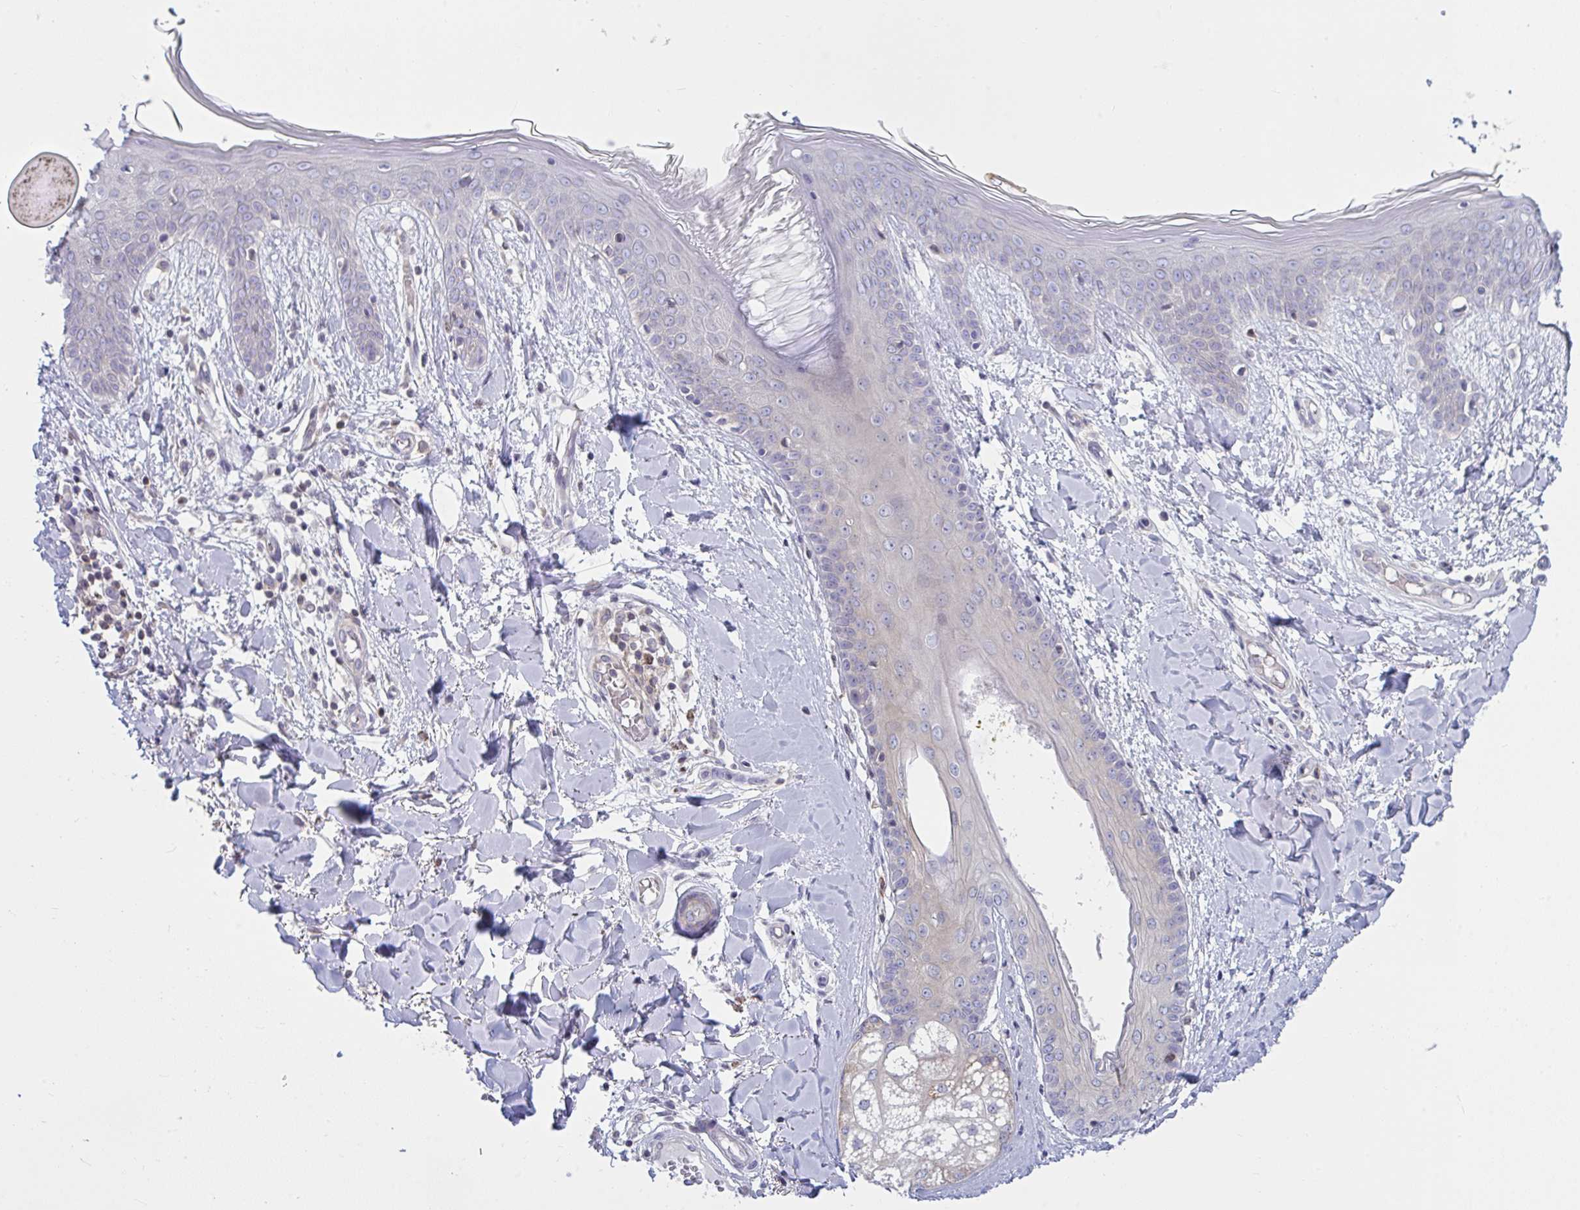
{"staining": {"intensity": "moderate", "quantity": "<25%", "location": "cytoplasmic/membranous"}, "tissue": "skin", "cell_type": "Fibroblasts", "image_type": "normal", "snomed": [{"axis": "morphology", "description": "Normal tissue, NOS"}, {"axis": "topography", "description": "Skin"}], "caption": "Brown immunohistochemical staining in unremarkable skin shows moderate cytoplasmic/membranous positivity in approximately <25% of fibroblasts.", "gene": "TANK", "patient": {"sex": "female", "age": 34}}